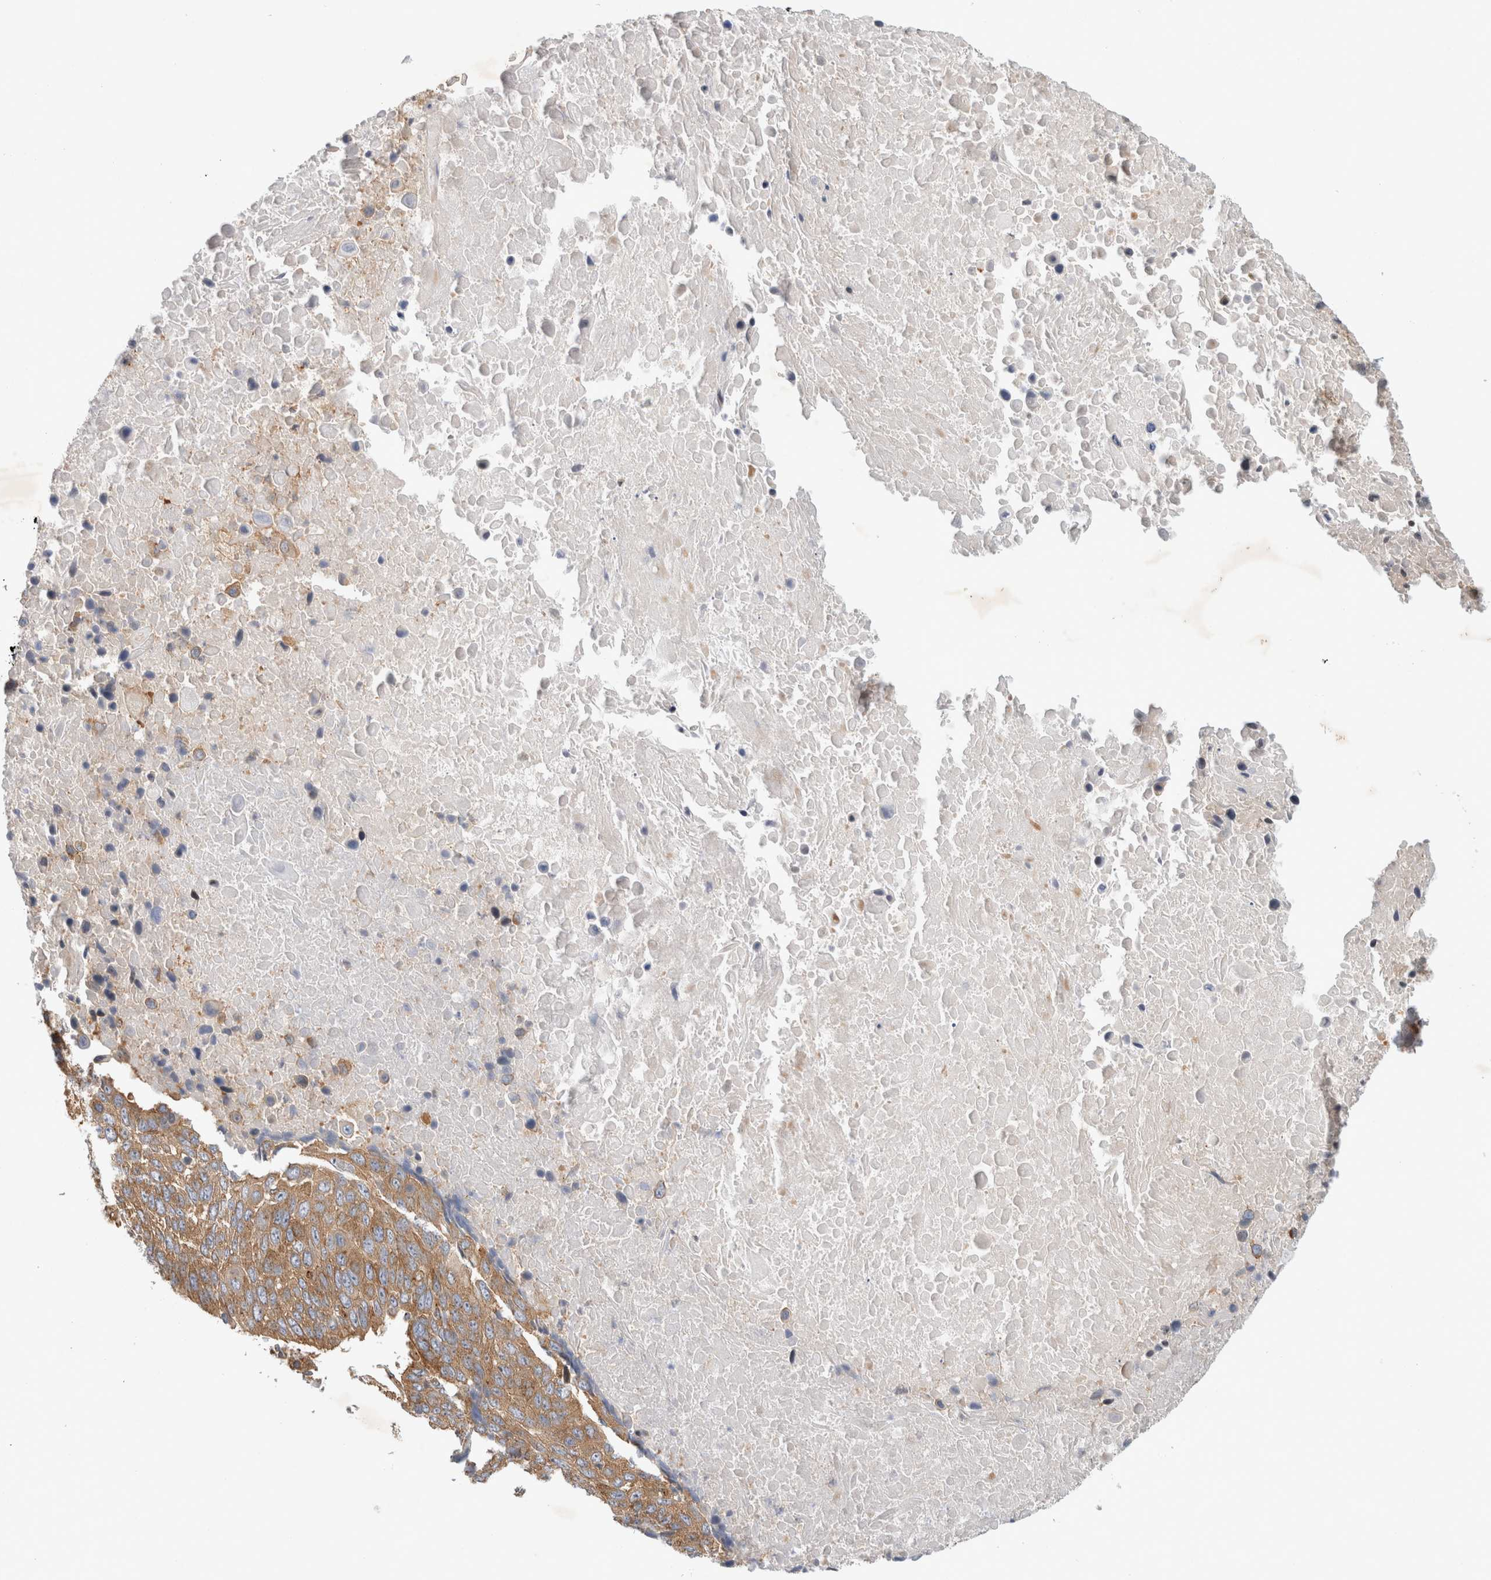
{"staining": {"intensity": "moderate", "quantity": ">75%", "location": "cytoplasmic/membranous"}, "tissue": "lung cancer", "cell_type": "Tumor cells", "image_type": "cancer", "snomed": [{"axis": "morphology", "description": "Squamous cell carcinoma, NOS"}, {"axis": "topography", "description": "Lung"}], "caption": "The image displays immunohistochemical staining of squamous cell carcinoma (lung). There is moderate cytoplasmic/membranous positivity is present in approximately >75% of tumor cells.", "gene": "GPR150", "patient": {"sex": "male", "age": 66}}